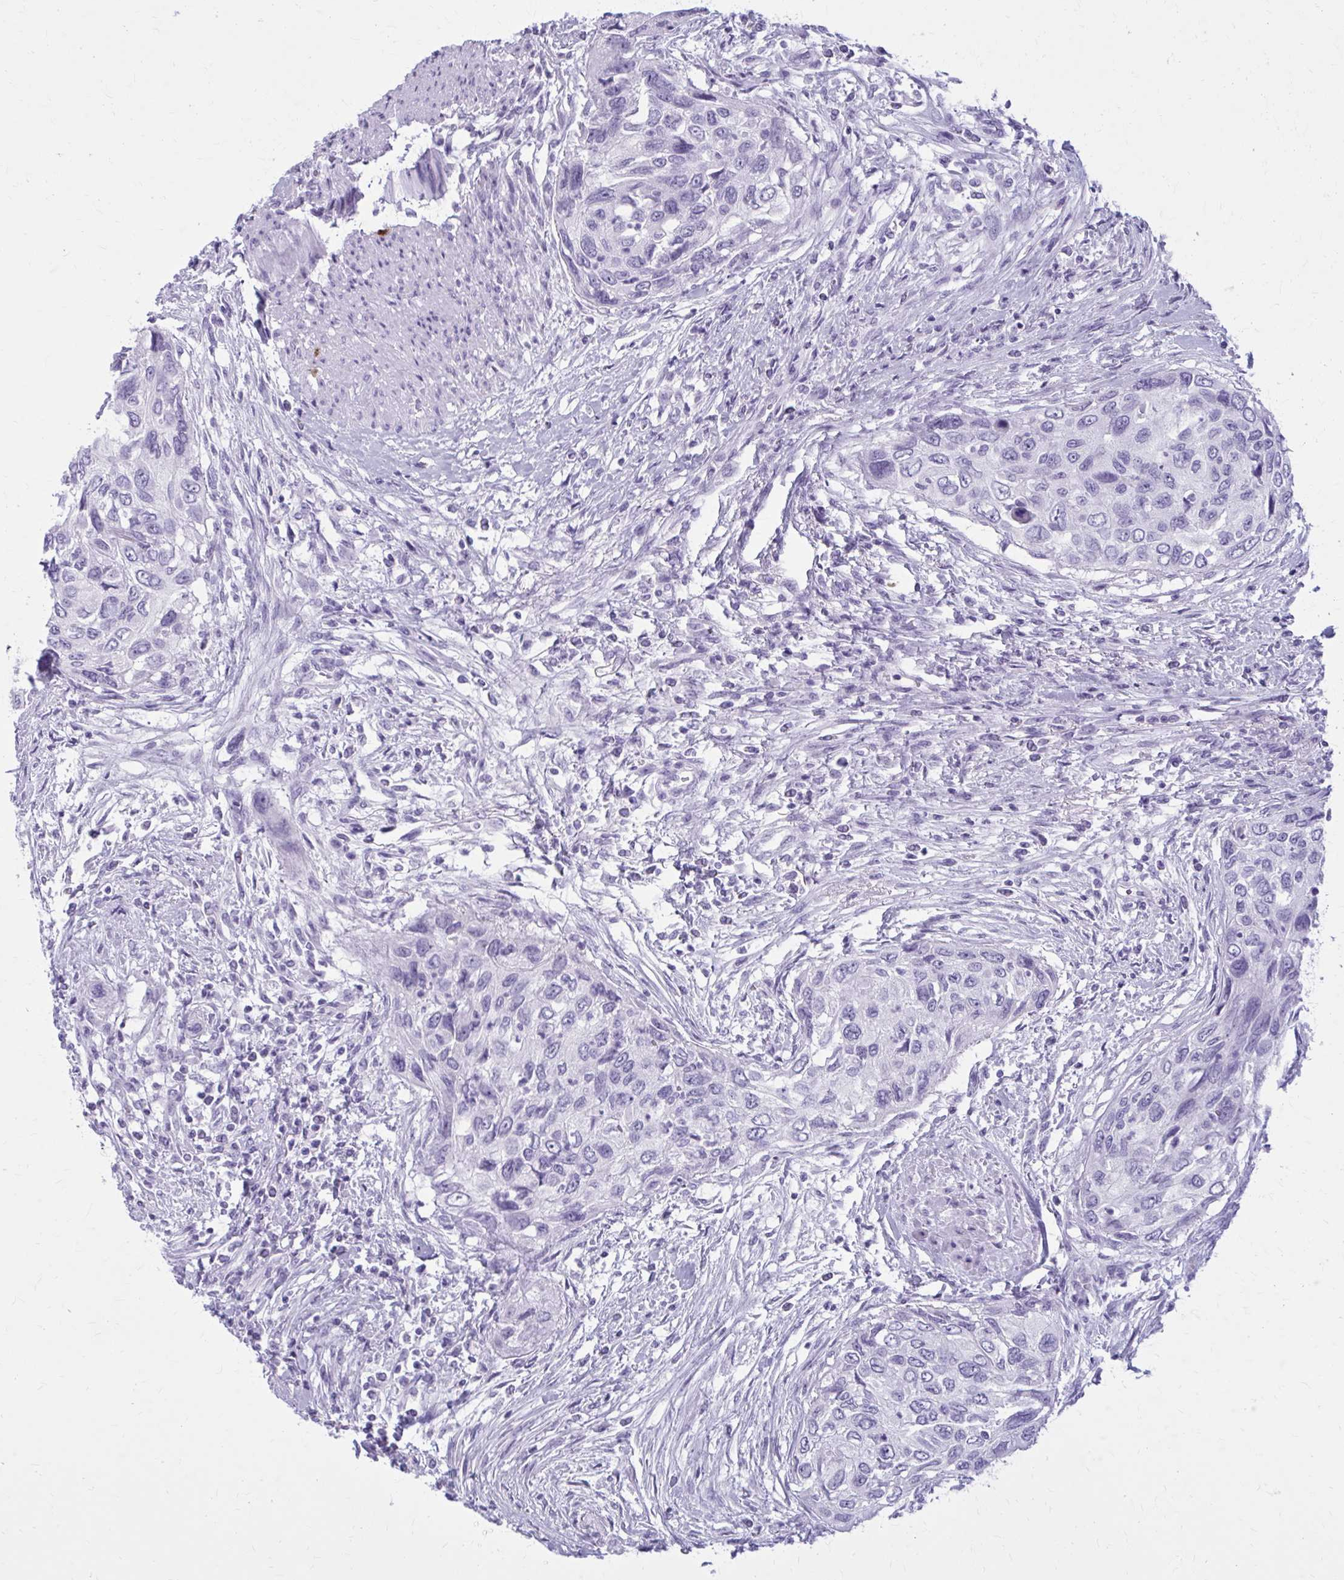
{"staining": {"intensity": "negative", "quantity": "none", "location": "none"}, "tissue": "urothelial cancer", "cell_type": "Tumor cells", "image_type": "cancer", "snomed": [{"axis": "morphology", "description": "Urothelial carcinoma, High grade"}, {"axis": "topography", "description": "Urinary bladder"}], "caption": "An image of human urothelial carcinoma (high-grade) is negative for staining in tumor cells.", "gene": "ZDHHC7", "patient": {"sex": "female", "age": 60}}